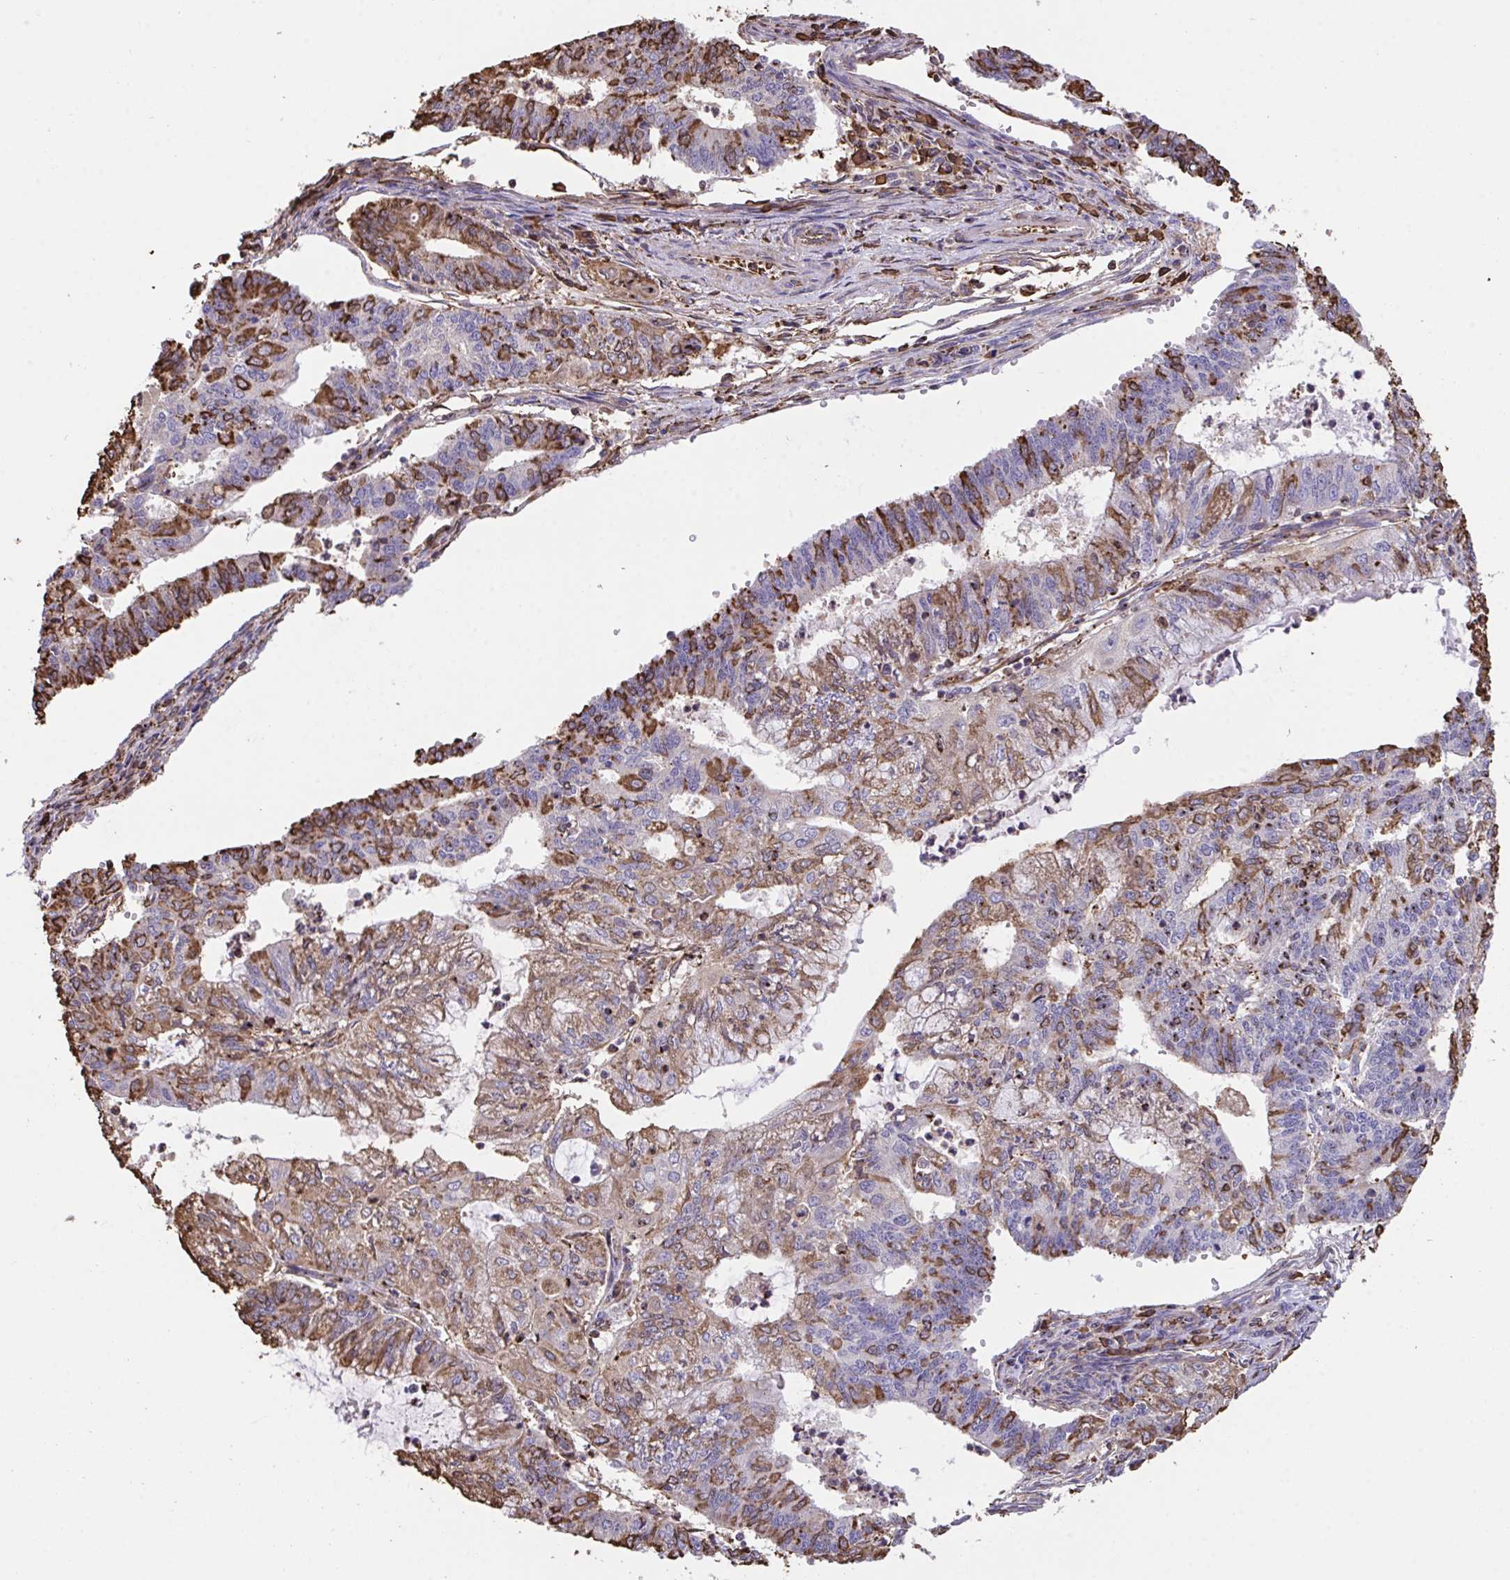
{"staining": {"intensity": "moderate", "quantity": ">75%", "location": "cytoplasmic/membranous"}, "tissue": "endometrial cancer", "cell_type": "Tumor cells", "image_type": "cancer", "snomed": [{"axis": "morphology", "description": "Adenocarcinoma, NOS"}, {"axis": "topography", "description": "Endometrium"}], "caption": "Immunohistochemistry (IHC) histopathology image of human endometrial adenocarcinoma stained for a protein (brown), which exhibits medium levels of moderate cytoplasmic/membranous positivity in approximately >75% of tumor cells.", "gene": "PPIH", "patient": {"sex": "female", "age": 61}}